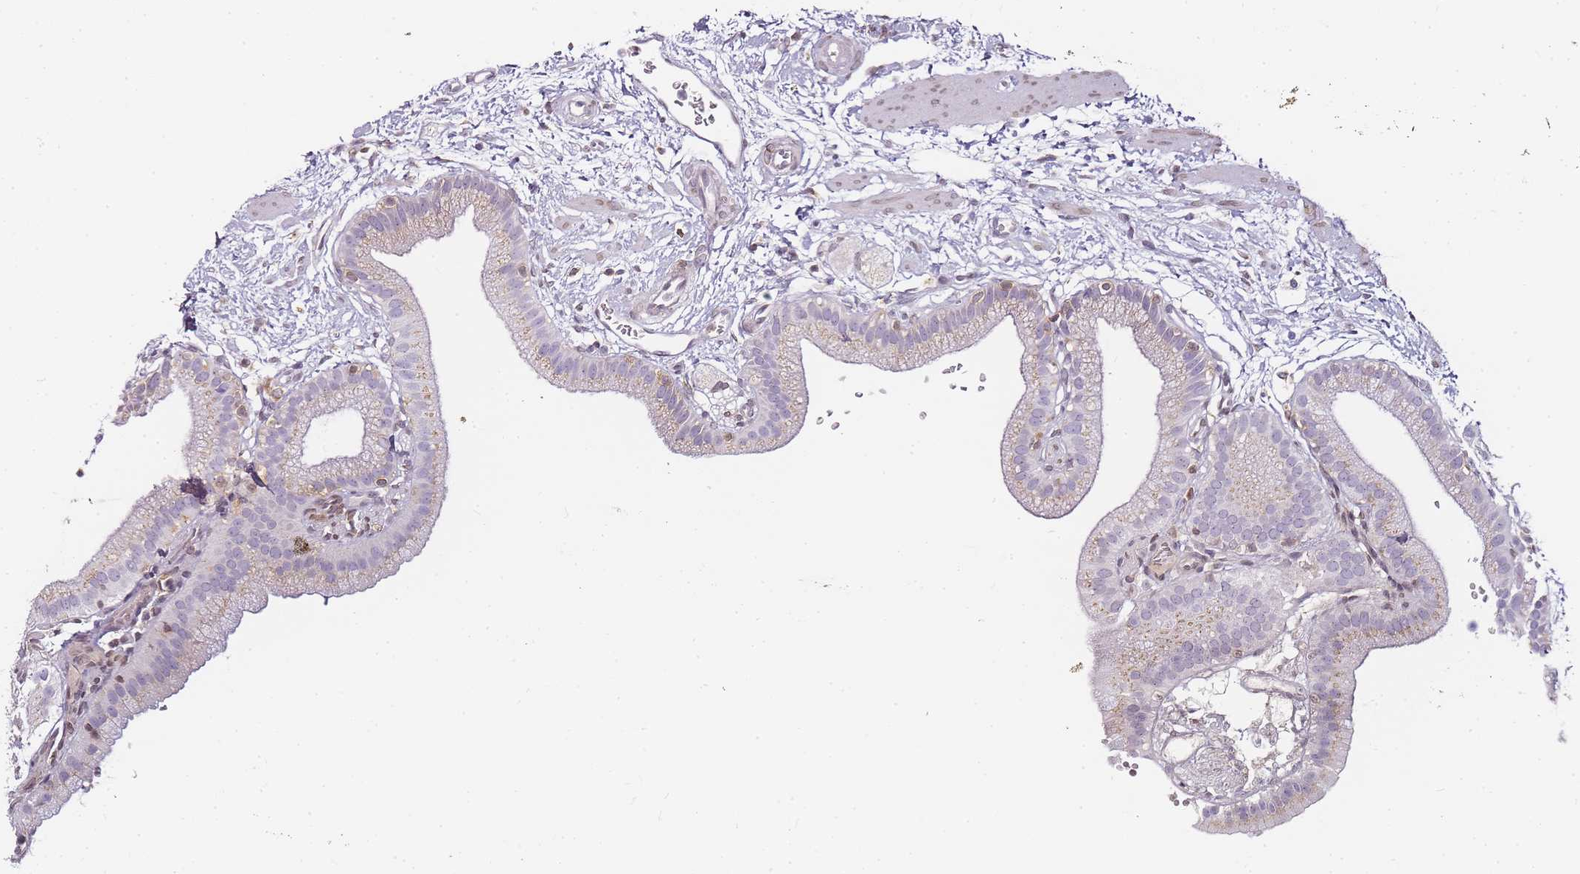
{"staining": {"intensity": "weak", "quantity": "<25%", "location": "cytoplasmic/membranous"}, "tissue": "gallbladder", "cell_type": "Glandular cells", "image_type": "normal", "snomed": [{"axis": "morphology", "description": "Normal tissue, NOS"}, {"axis": "topography", "description": "Gallbladder"}], "caption": "High magnification brightfield microscopy of unremarkable gallbladder stained with DAB (brown) and counterstained with hematoxylin (blue): glandular cells show no significant expression. (Brightfield microscopy of DAB IHC at high magnification).", "gene": "JAKMIP1", "patient": {"sex": "male", "age": 55}}